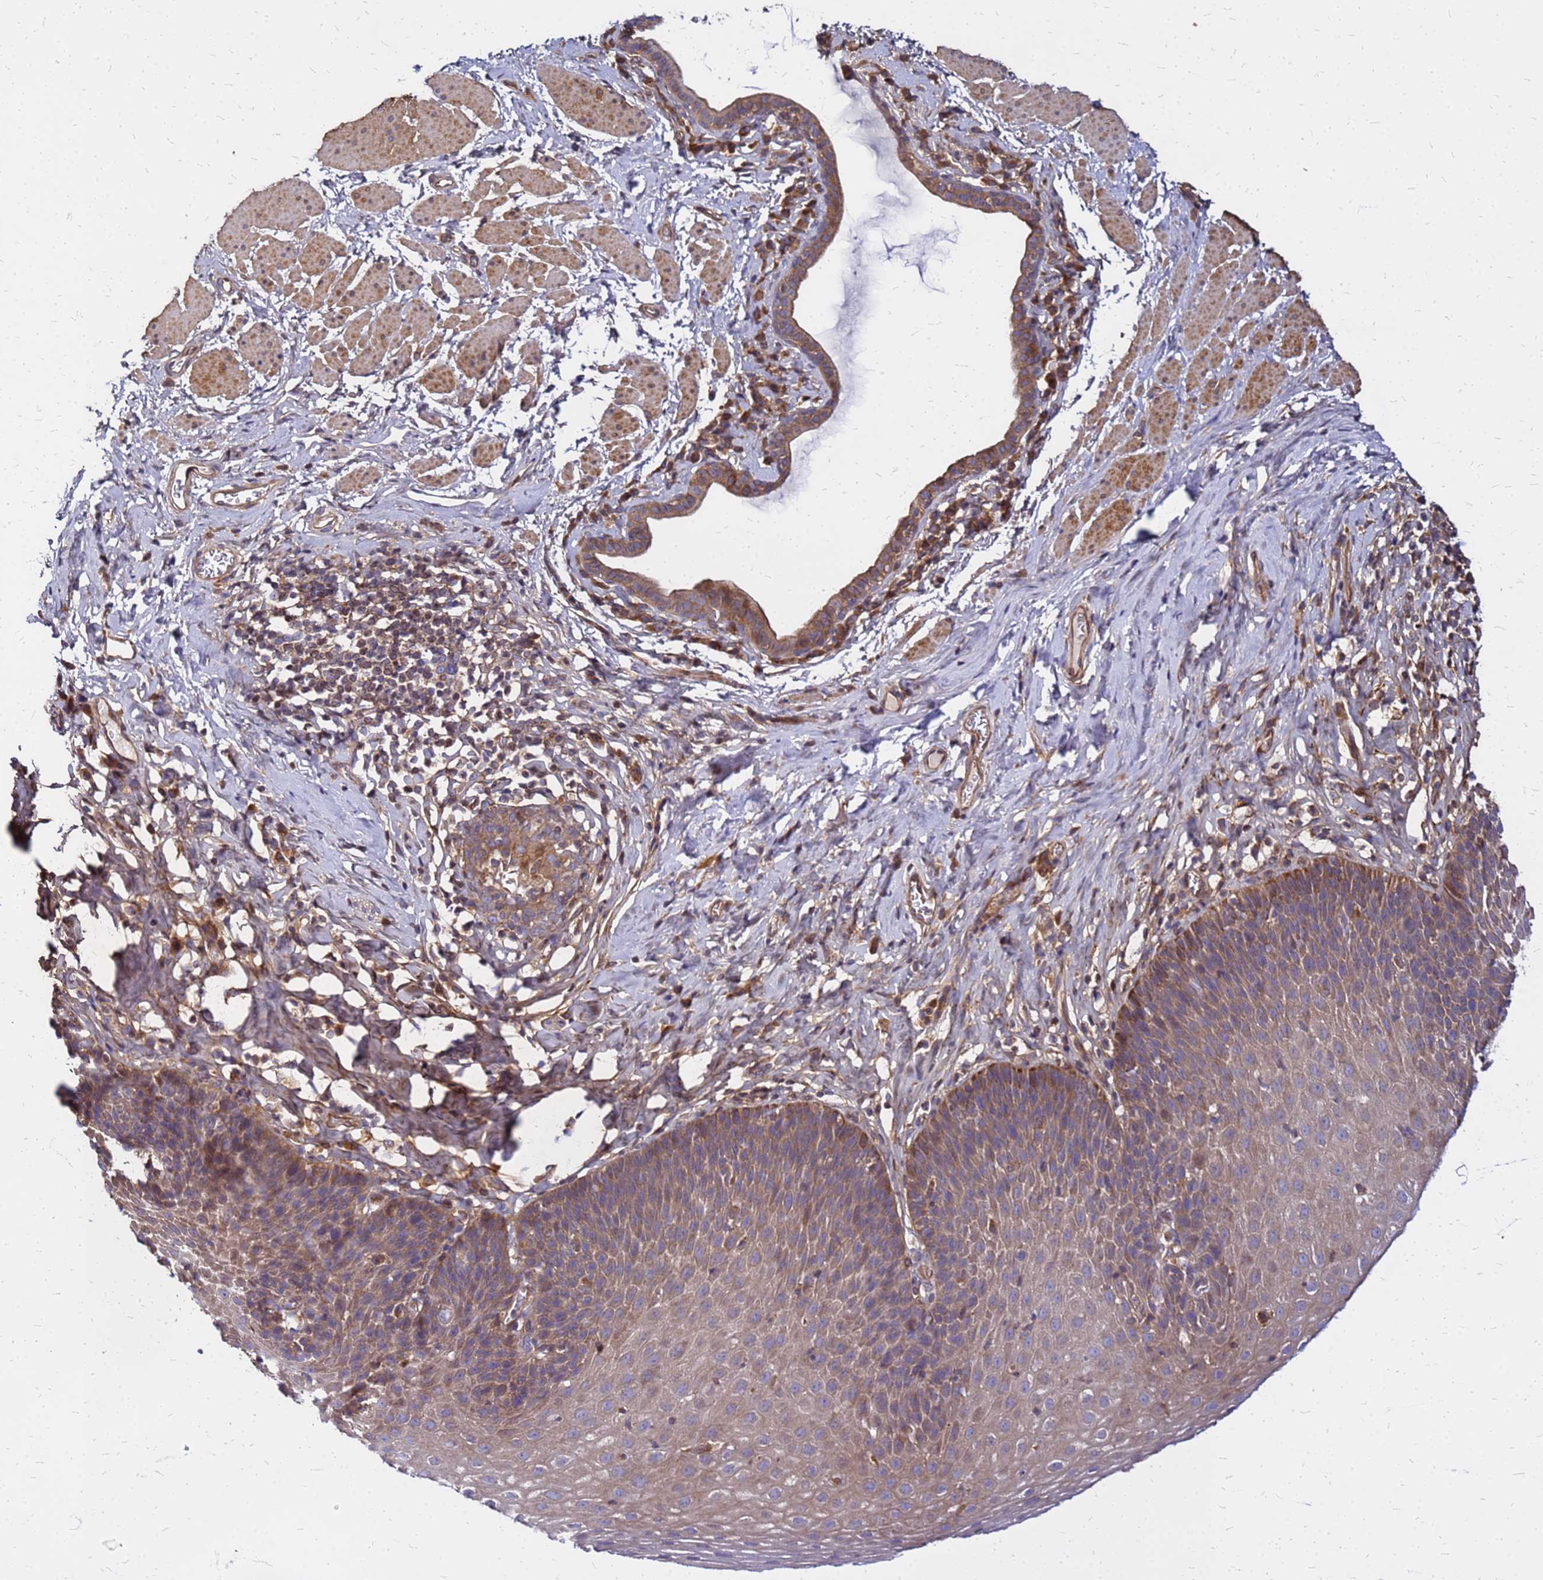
{"staining": {"intensity": "moderate", "quantity": "25%-75%", "location": "cytoplasmic/membranous"}, "tissue": "esophagus", "cell_type": "Squamous epithelial cells", "image_type": "normal", "snomed": [{"axis": "morphology", "description": "Normal tissue, NOS"}, {"axis": "topography", "description": "Esophagus"}], "caption": "About 25%-75% of squamous epithelial cells in unremarkable esophagus reveal moderate cytoplasmic/membranous protein positivity as visualized by brown immunohistochemical staining.", "gene": "CYBC1", "patient": {"sex": "female", "age": 61}}